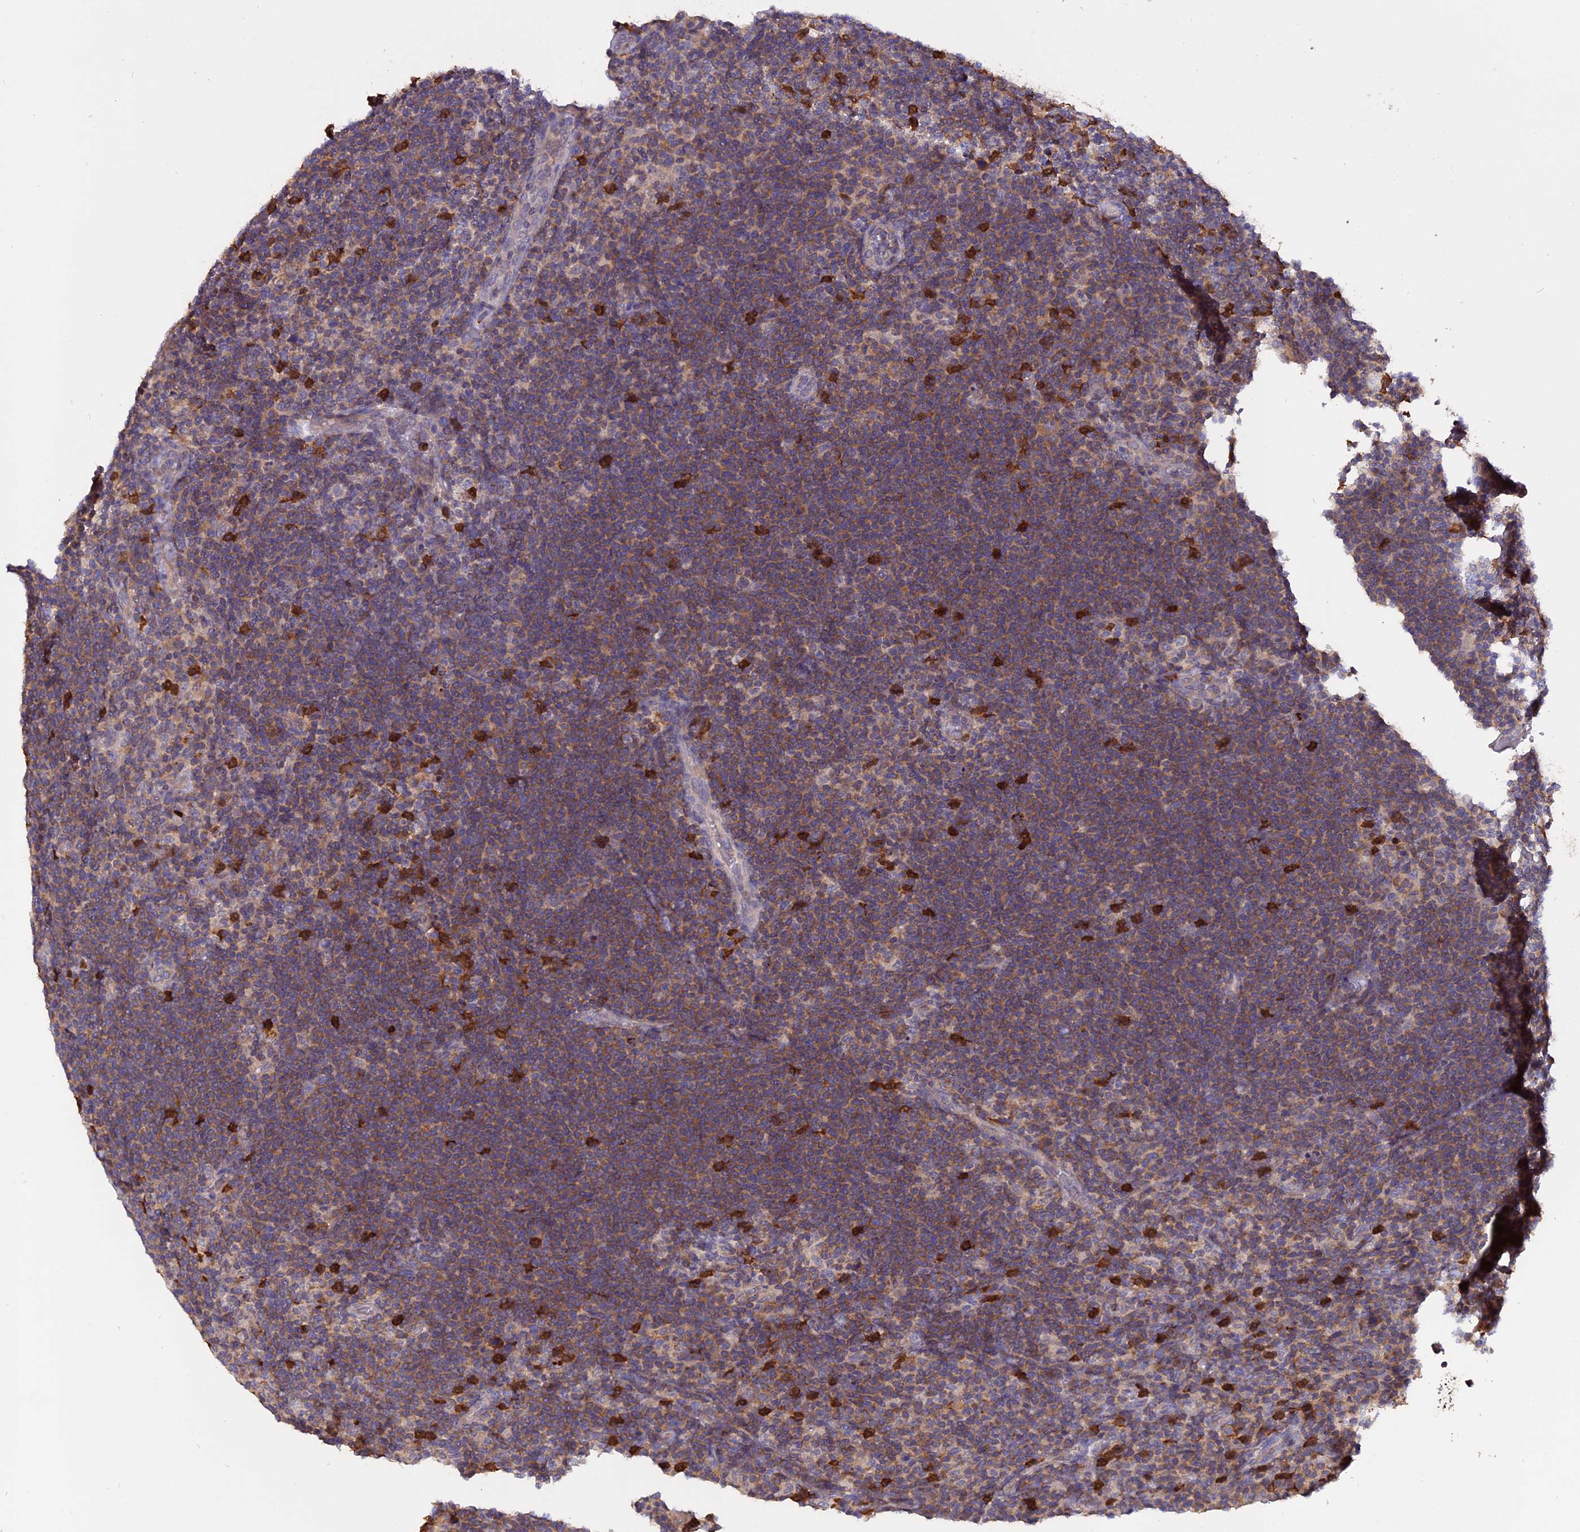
{"staining": {"intensity": "negative", "quantity": "none", "location": "none"}, "tissue": "lymphoma", "cell_type": "Tumor cells", "image_type": "cancer", "snomed": [{"axis": "morphology", "description": "Hodgkin's disease, NOS"}, {"axis": "topography", "description": "Lymph node"}], "caption": "Immunohistochemistry (IHC) of Hodgkin's disease exhibits no staining in tumor cells.", "gene": "CARMIL2", "patient": {"sex": "female", "age": 57}}